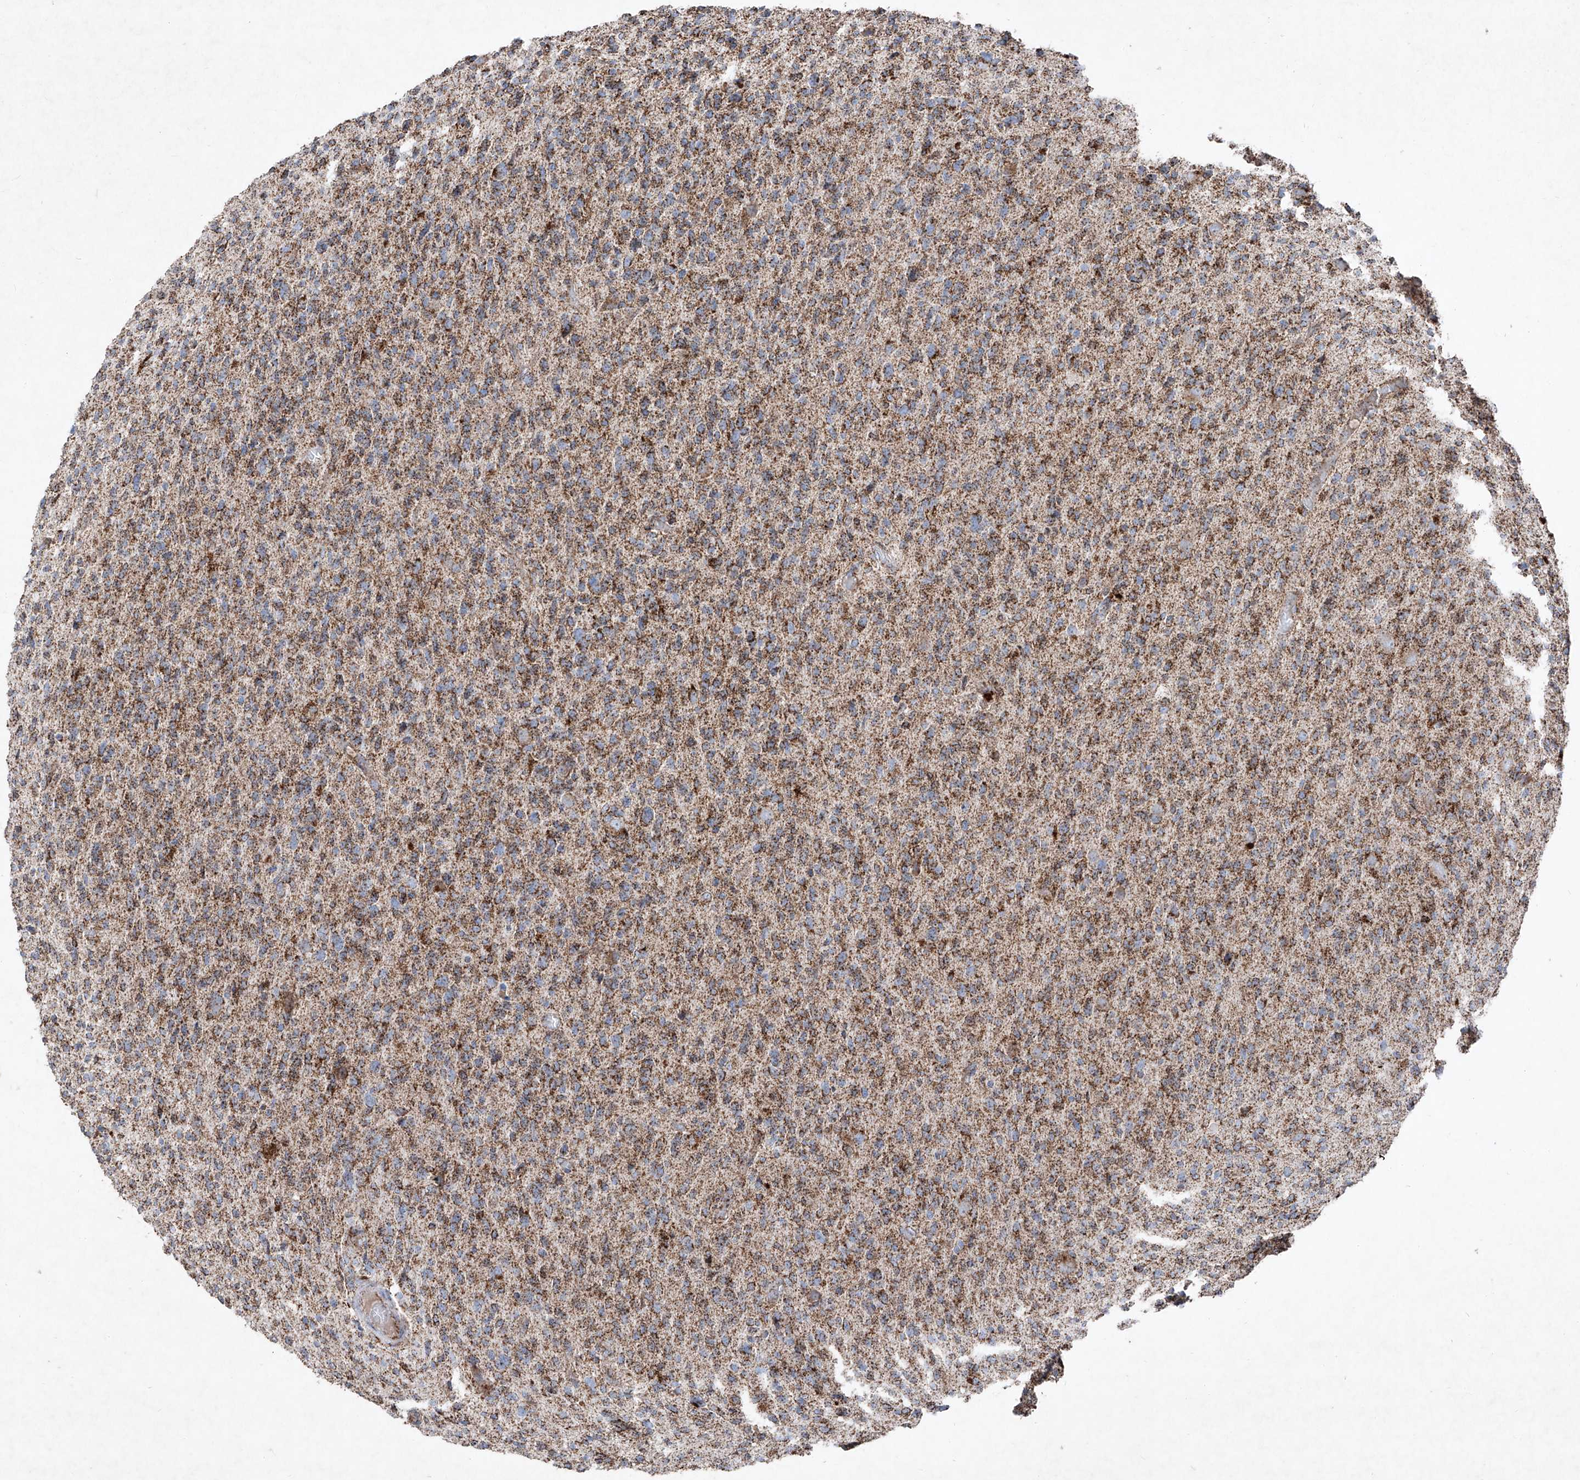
{"staining": {"intensity": "moderate", "quantity": ">75%", "location": "cytoplasmic/membranous"}, "tissue": "glioma", "cell_type": "Tumor cells", "image_type": "cancer", "snomed": [{"axis": "morphology", "description": "Glioma, malignant, High grade"}, {"axis": "topography", "description": "Brain"}], "caption": "Immunohistochemistry (IHC) (DAB) staining of high-grade glioma (malignant) displays moderate cytoplasmic/membranous protein expression in about >75% of tumor cells. Nuclei are stained in blue.", "gene": "ABCD3", "patient": {"sex": "female", "age": 57}}